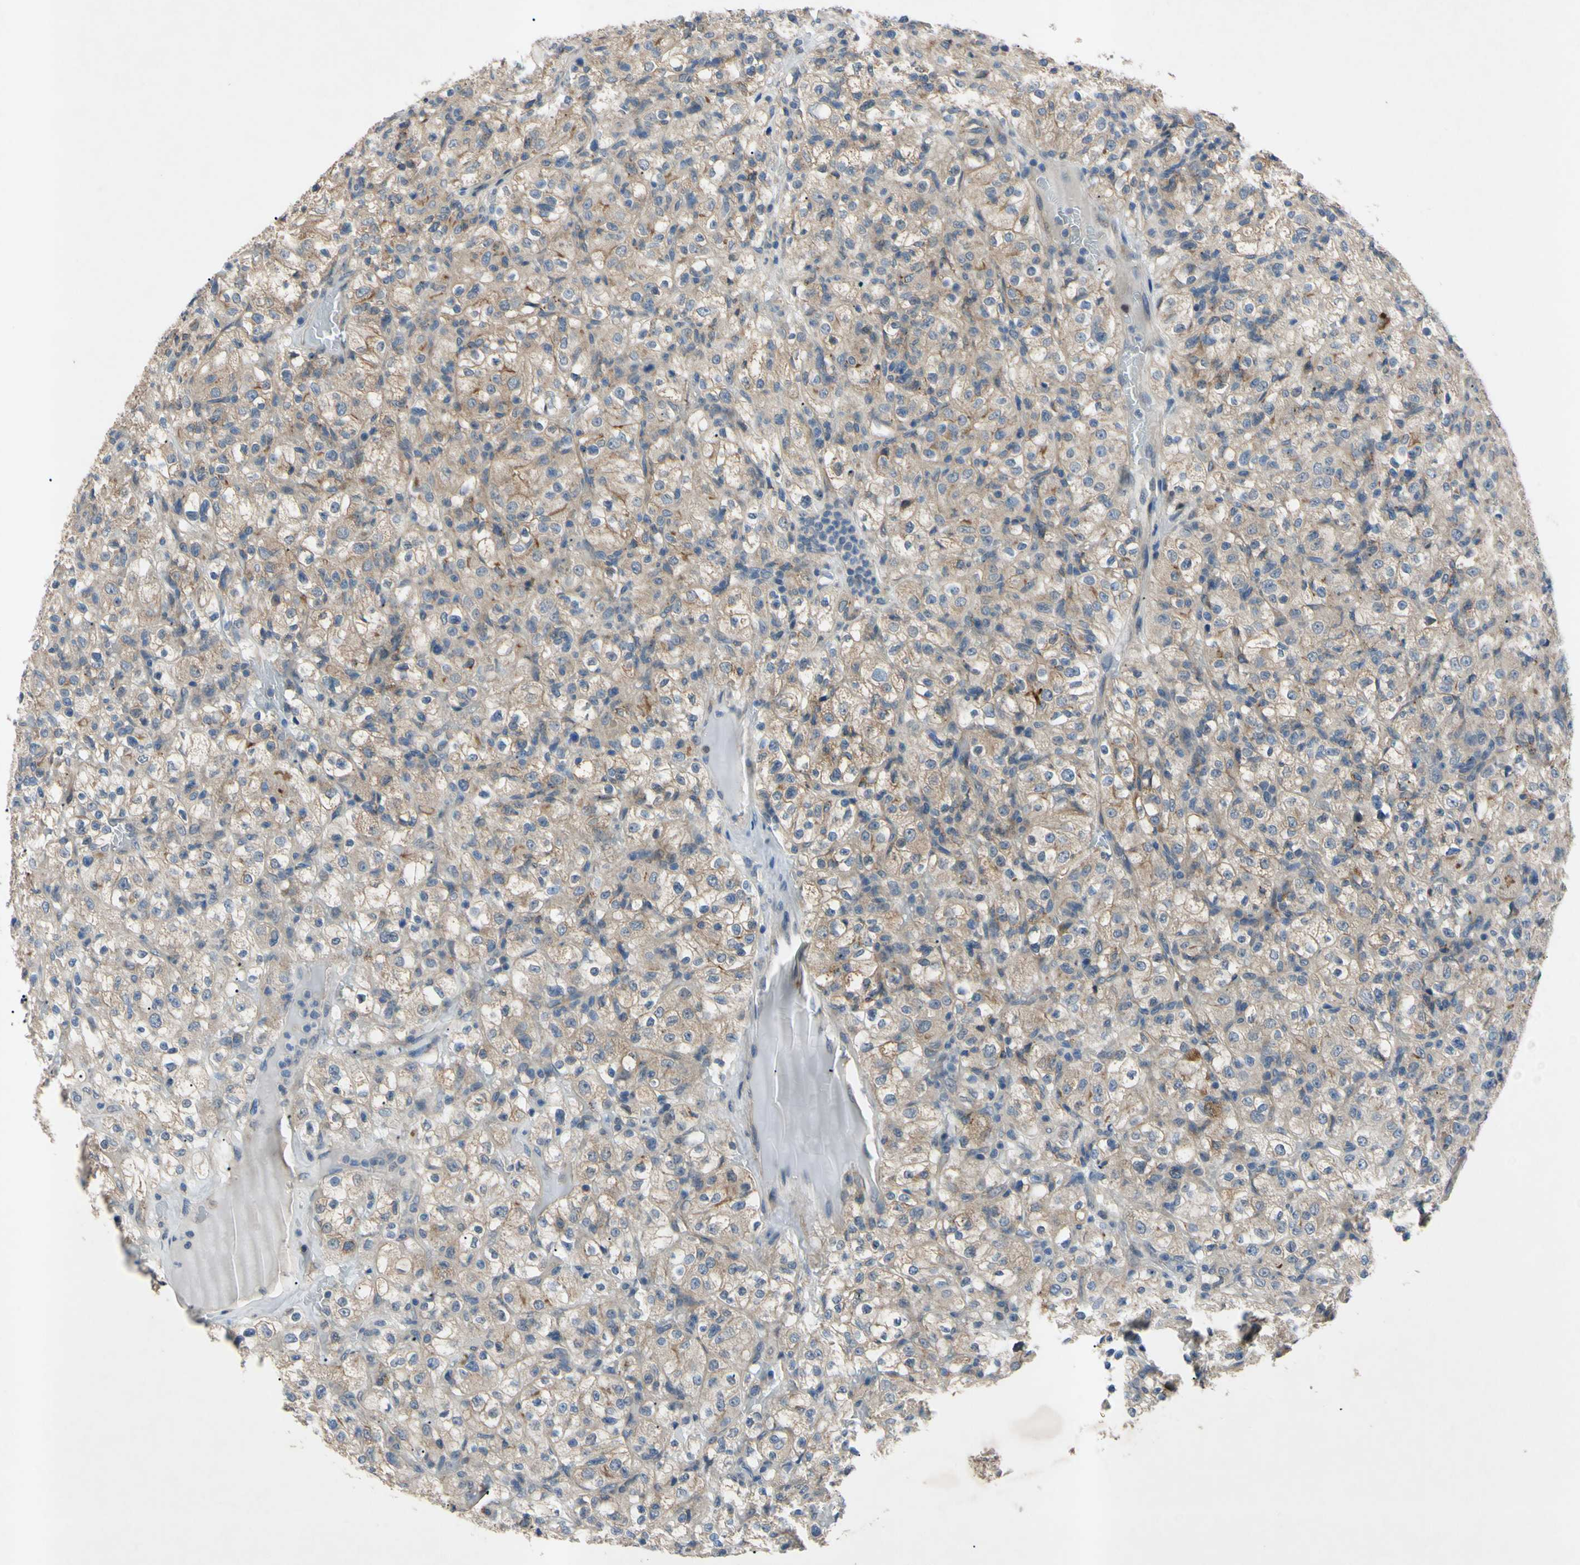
{"staining": {"intensity": "moderate", "quantity": ">75%", "location": "cytoplasmic/membranous"}, "tissue": "renal cancer", "cell_type": "Tumor cells", "image_type": "cancer", "snomed": [{"axis": "morphology", "description": "Normal tissue, NOS"}, {"axis": "morphology", "description": "Adenocarcinoma, NOS"}, {"axis": "topography", "description": "Kidney"}], "caption": "Moderate cytoplasmic/membranous staining is present in about >75% of tumor cells in renal adenocarcinoma.", "gene": "HILPDA", "patient": {"sex": "female", "age": 72}}